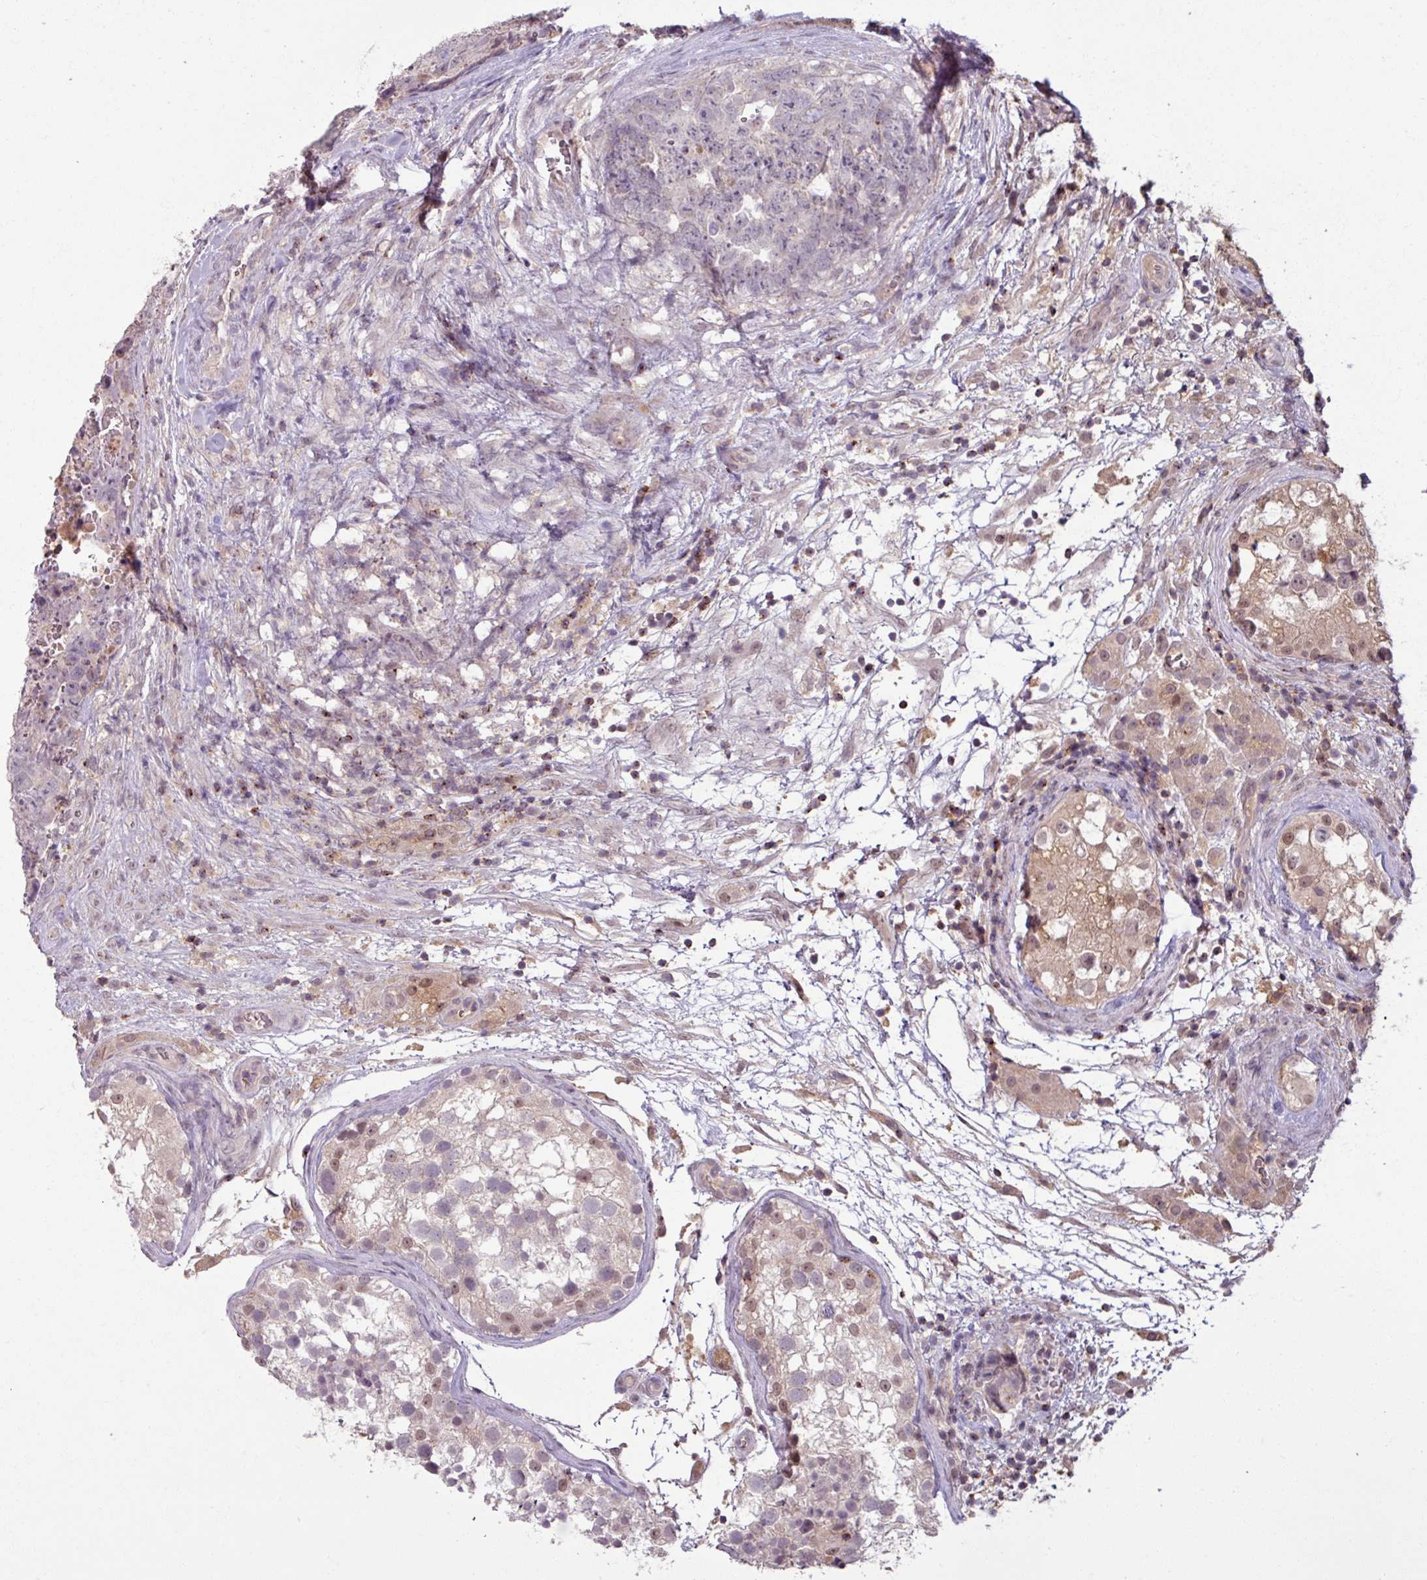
{"staining": {"intensity": "negative", "quantity": "none", "location": "none"}, "tissue": "testis cancer", "cell_type": "Tumor cells", "image_type": "cancer", "snomed": [{"axis": "morphology", "description": "Seminoma, NOS"}, {"axis": "morphology", "description": "Teratoma, malignant, NOS"}, {"axis": "topography", "description": "Testis"}], "caption": "Human seminoma (testis) stained for a protein using IHC exhibits no positivity in tumor cells.", "gene": "OR6B1", "patient": {"sex": "male", "age": 34}}